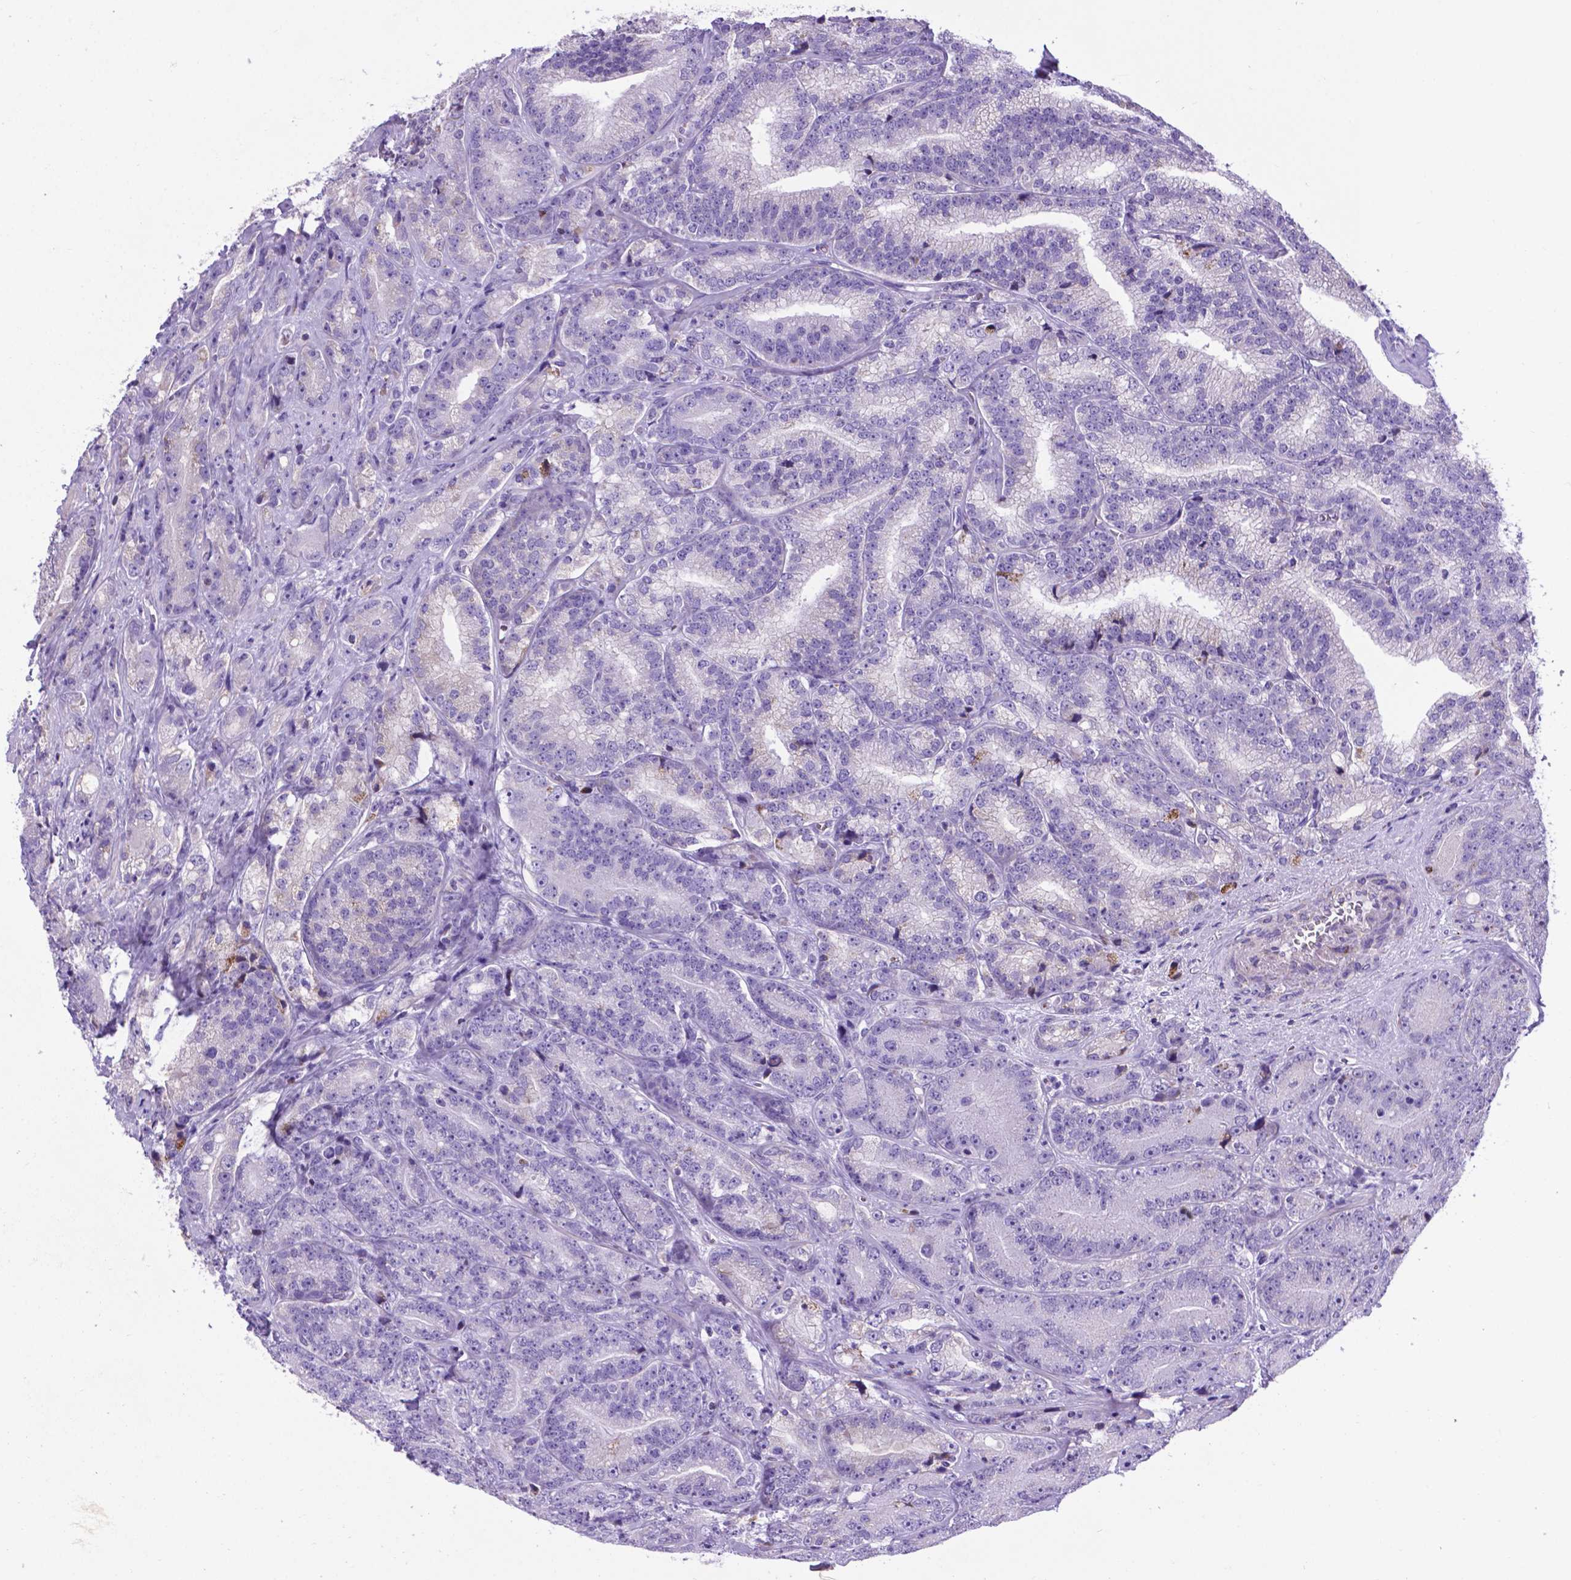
{"staining": {"intensity": "negative", "quantity": "none", "location": "none"}, "tissue": "prostate cancer", "cell_type": "Tumor cells", "image_type": "cancer", "snomed": [{"axis": "morphology", "description": "Adenocarcinoma, NOS"}, {"axis": "topography", "description": "Prostate"}], "caption": "Immunohistochemical staining of human prostate cancer (adenocarcinoma) demonstrates no significant expression in tumor cells. The staining is performed using DAB (3,3'-diaminobenzidine) brown chromogen with nuclei counter-stained in using hematoxylin.", "gene": "POU3F3", "patient": {"sex": "male", "age": 63}}